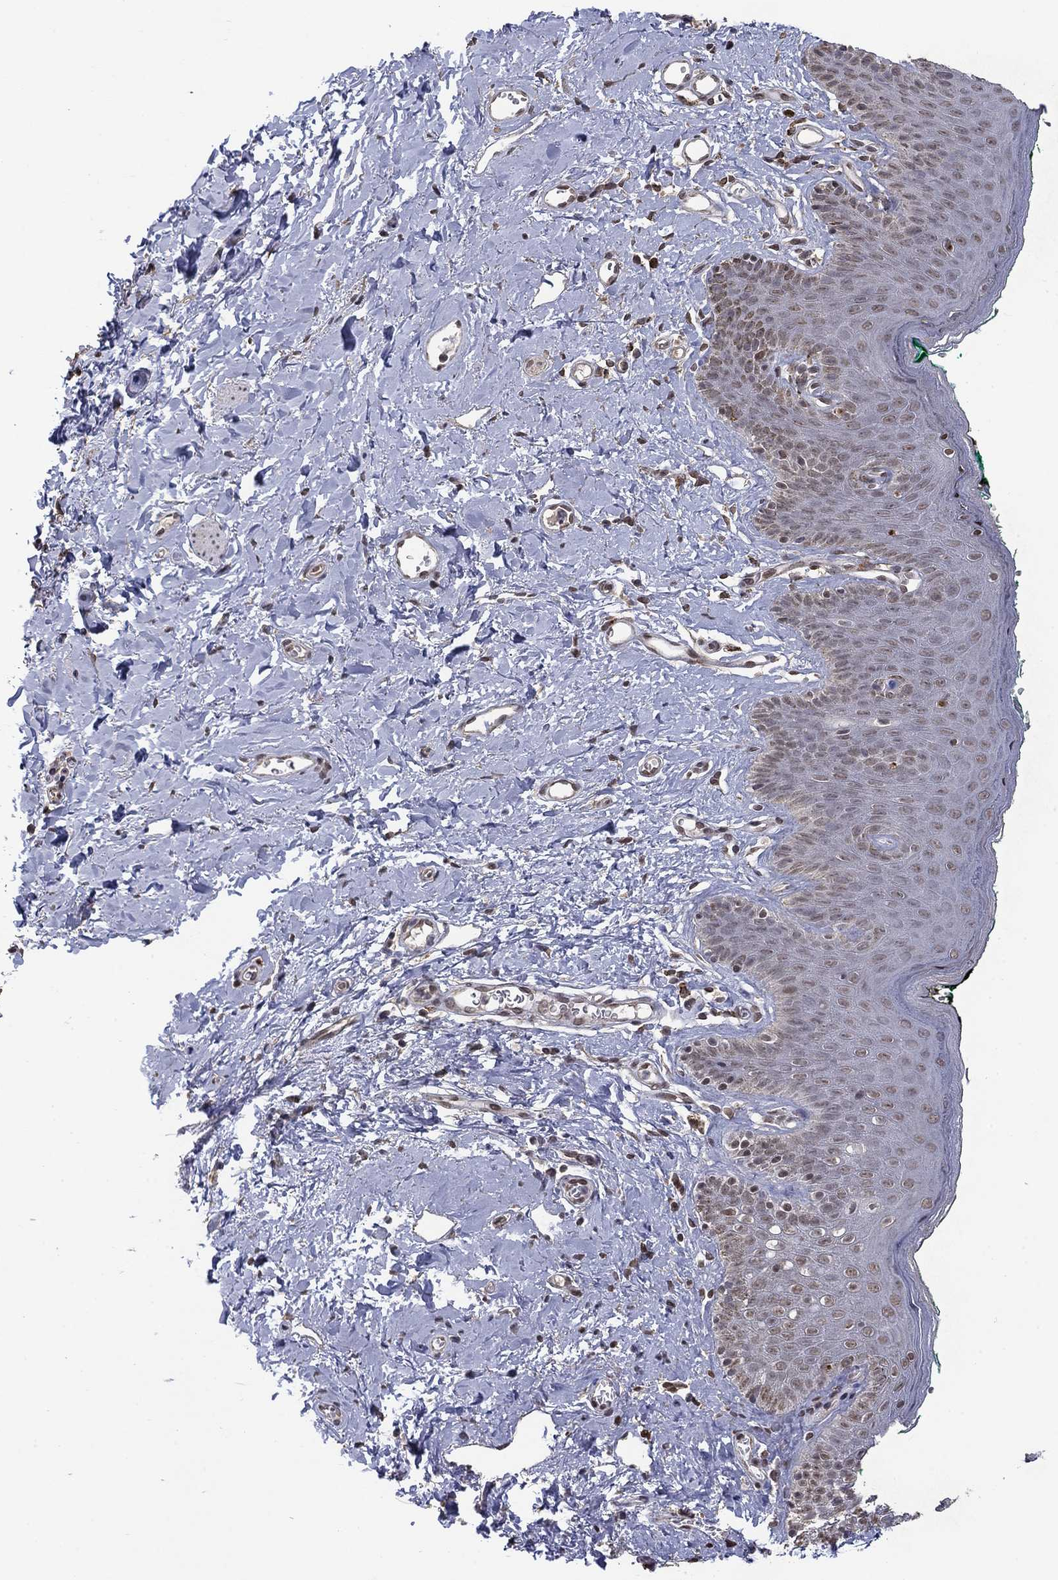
{"staining": {"intensity": "weak", "quantity": "<25%", "location": "nuclear"}, "tissue": "skin", "cell_type": "Epidermal cells", "image_type": "normal", "snomed": [{"axis": "morphology", "description": "Normal tissue, NOS"}, {"axis": "topography", "description": "Vulva"}], "caption": "Epidermal cells are negative for brown protein staining in benign skin. (DAB (3,3'-diaminobenzidine) immunohistochemistry (IHC) visualized using brightfield microscopy, high magnification).", "gene": "GRIA3", "patient": {"sex": "female", "age": 66}}